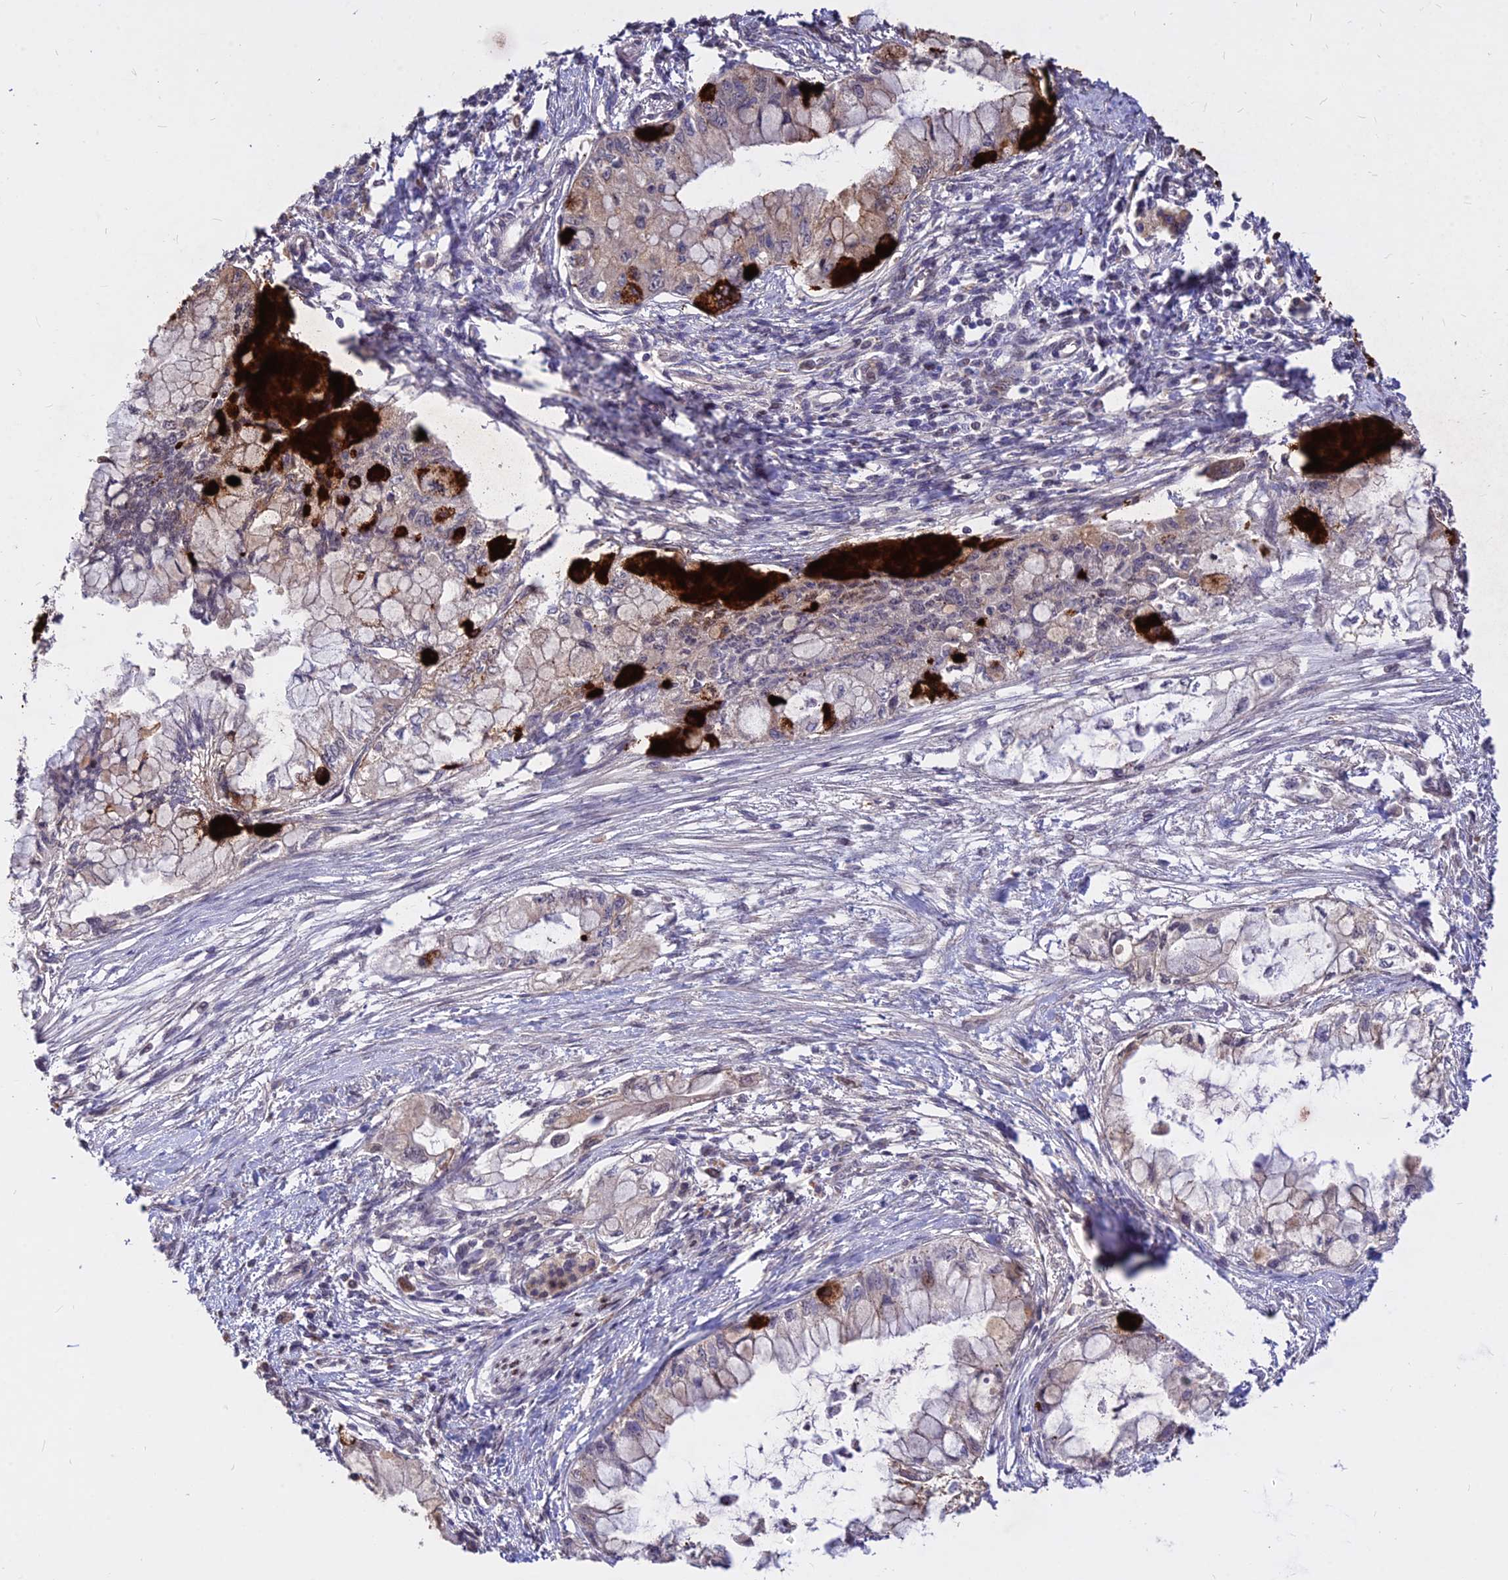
{"staining": {"intensity": "weak", "quantity": "25%-75%", "location": "cytoplasmic/membranous"}, "tissue": "pancreatic cancer", "cell_type": "Tumor cells", "image_type": "cancer", "snomed": [{"axis": "morphology", "description": "Adenocarcinoma, NOS"}, {"axis": "topography", "description": "Pancreas"}], "caption": "Protein expression by IHC exhibits weak cytoplasmic/membranous expression in about 25%-75% of tumor cells in adenocarcinoma (pancreatic). The staining is performed using DAB (3,3'-diaminobenzidine) brown chromogen to label protein expression. The nuclei are counter-stained blue using hematoxylin.", "gene": "C11orf68", "patient": {"sex": "male", "age": 48}}